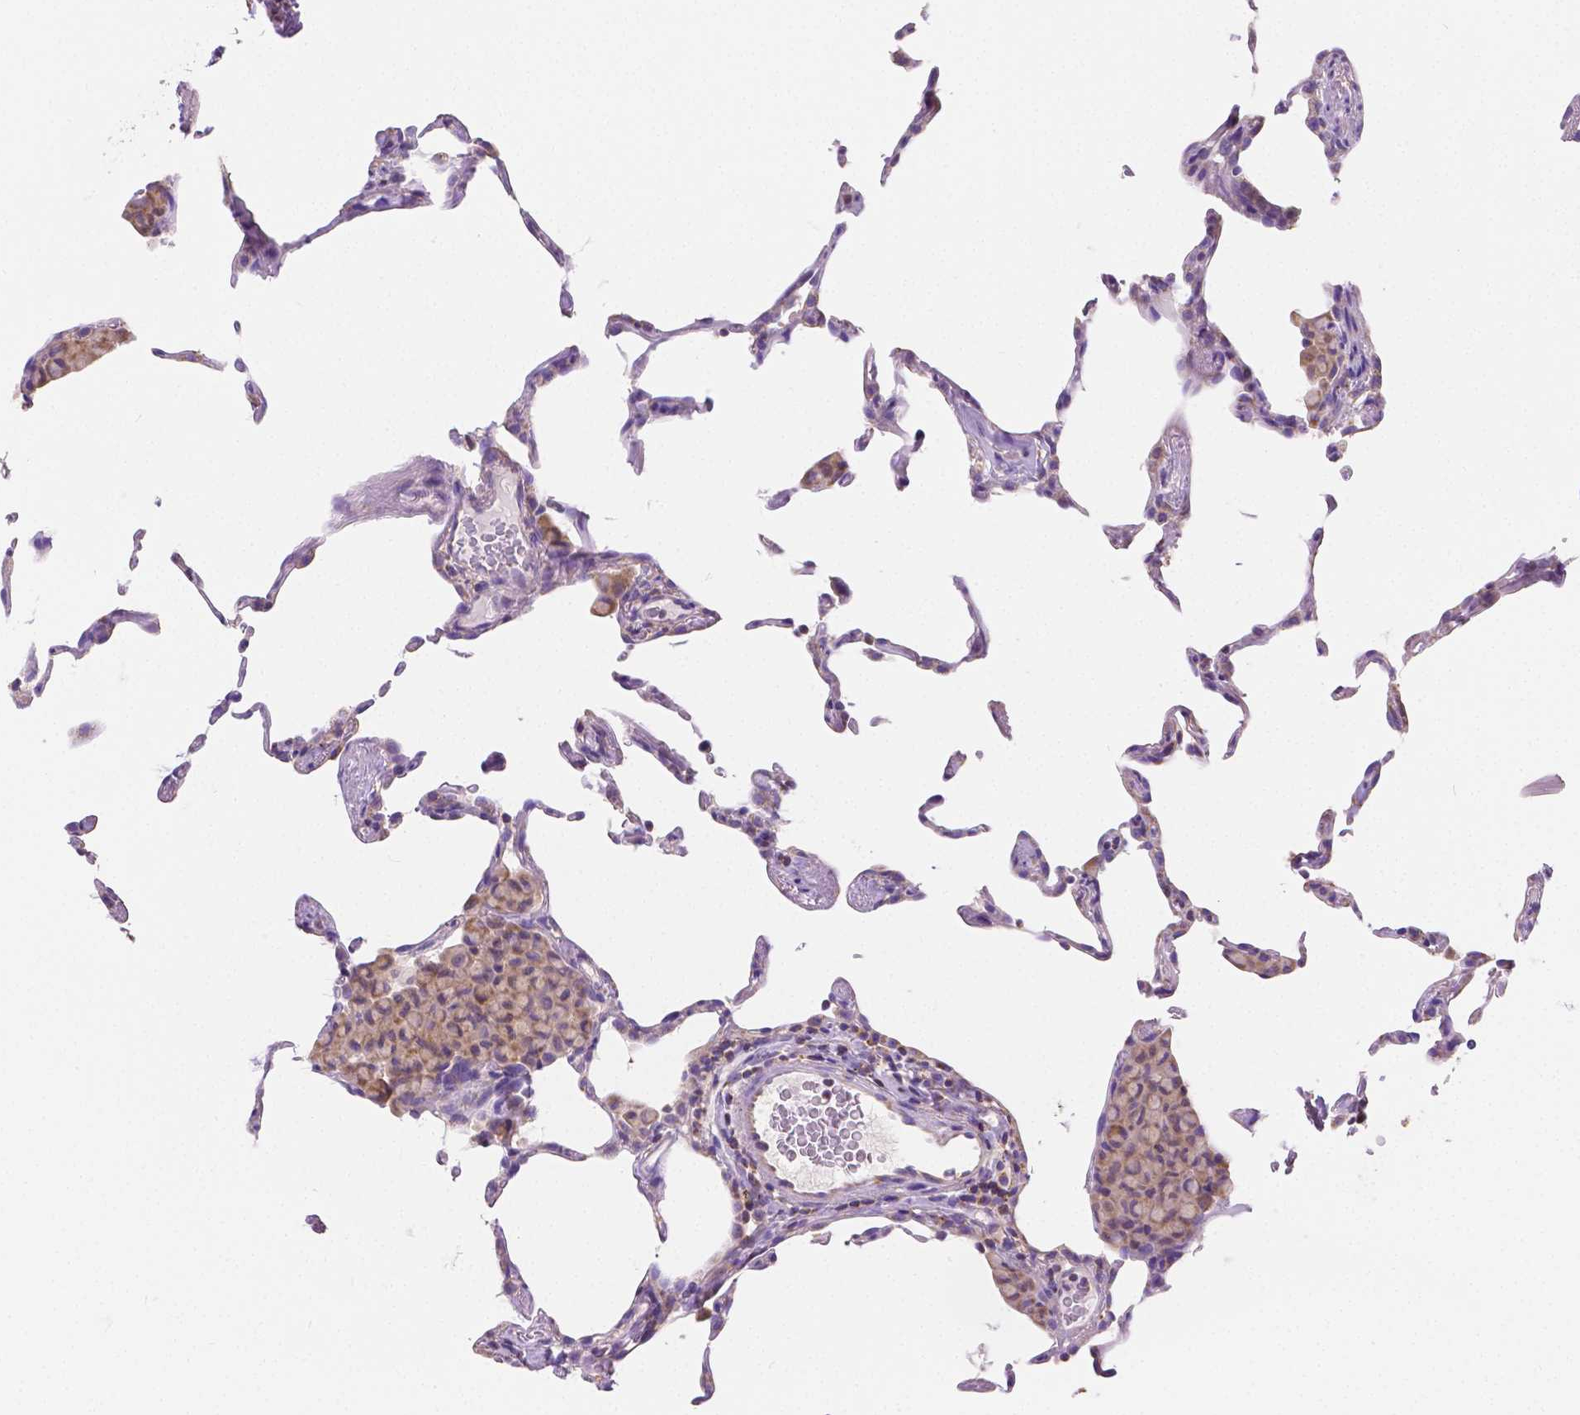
{"staining": {"intensity": "weak", "quantity": "<25%", "location": "cytoplasmic/membranous"}, "tissue": "lung", "cell_type": "Alveolar cells", "image_type": "normal", "snomed": [{"axis": "morphology", "description": "Normal tissue, NOS"}, {"axis": "topography", "description": "Lung"}], "caption": "Immunohistochemistry (IHC) of normal human lung reveals no staining in alveolar cells.", "gene": "SGTB", "patient": {"sex": "female", "age": 57}}